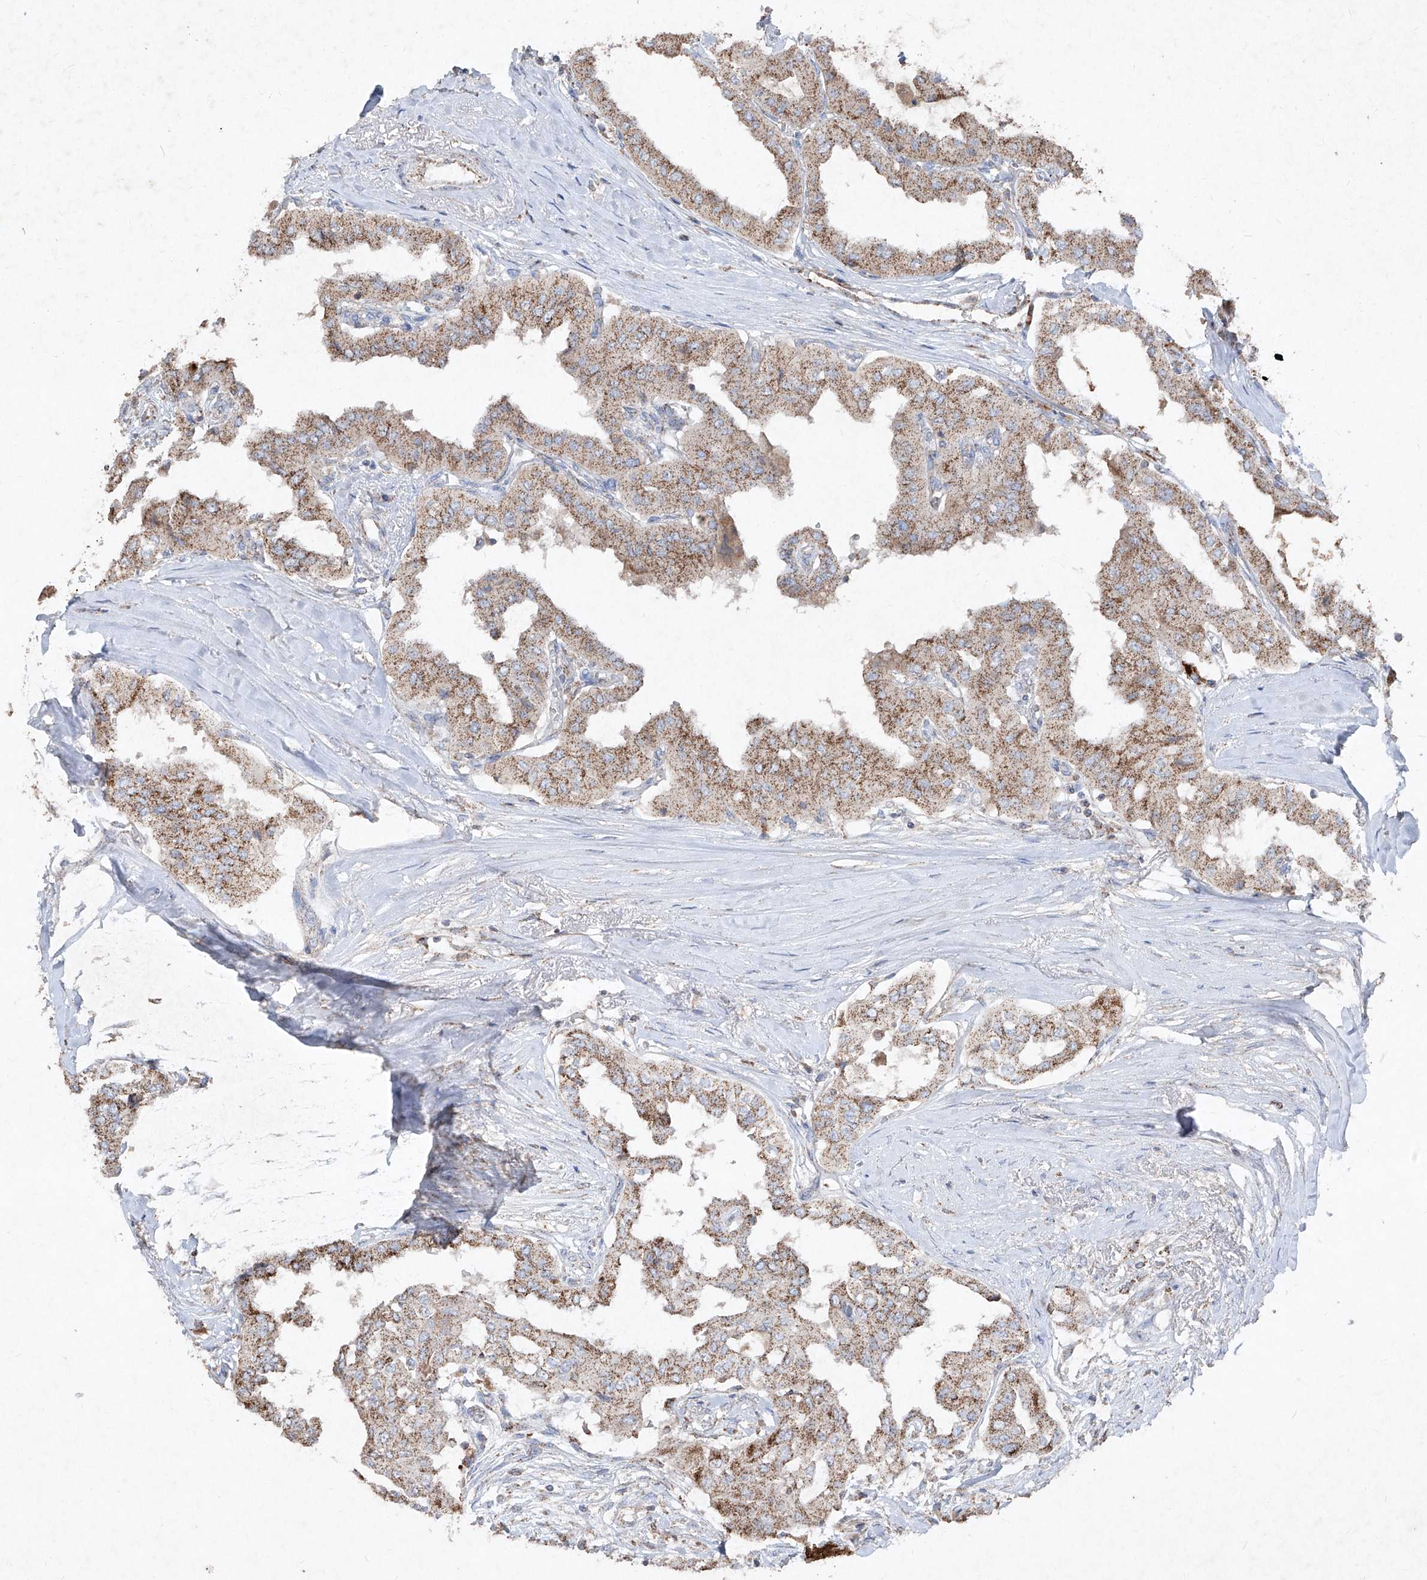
{"staining": {"intensity": "moderate", "quantity": ">75%", "location": "cytoplasmic/membranous"}, "tissue": "thyroid cancer", "cell_type": "Tumor cells", "image_type": "cancer", "snomed": [{"axis": "morphology", "description": "Papillary adenocarcinoma, NOS"}, {"axis": "topography", "description": "Thyroid gland"}], "caption": "There is medium levels of moderate cytoplasmic/membranous staining in tumor cells of thyroid cancer (papillary adenocarcinoma), as demonstrated by immunohistochemical staining (brown color).", "gene": "ABCD3", "patient": {"sex": "female", "age": 59}}